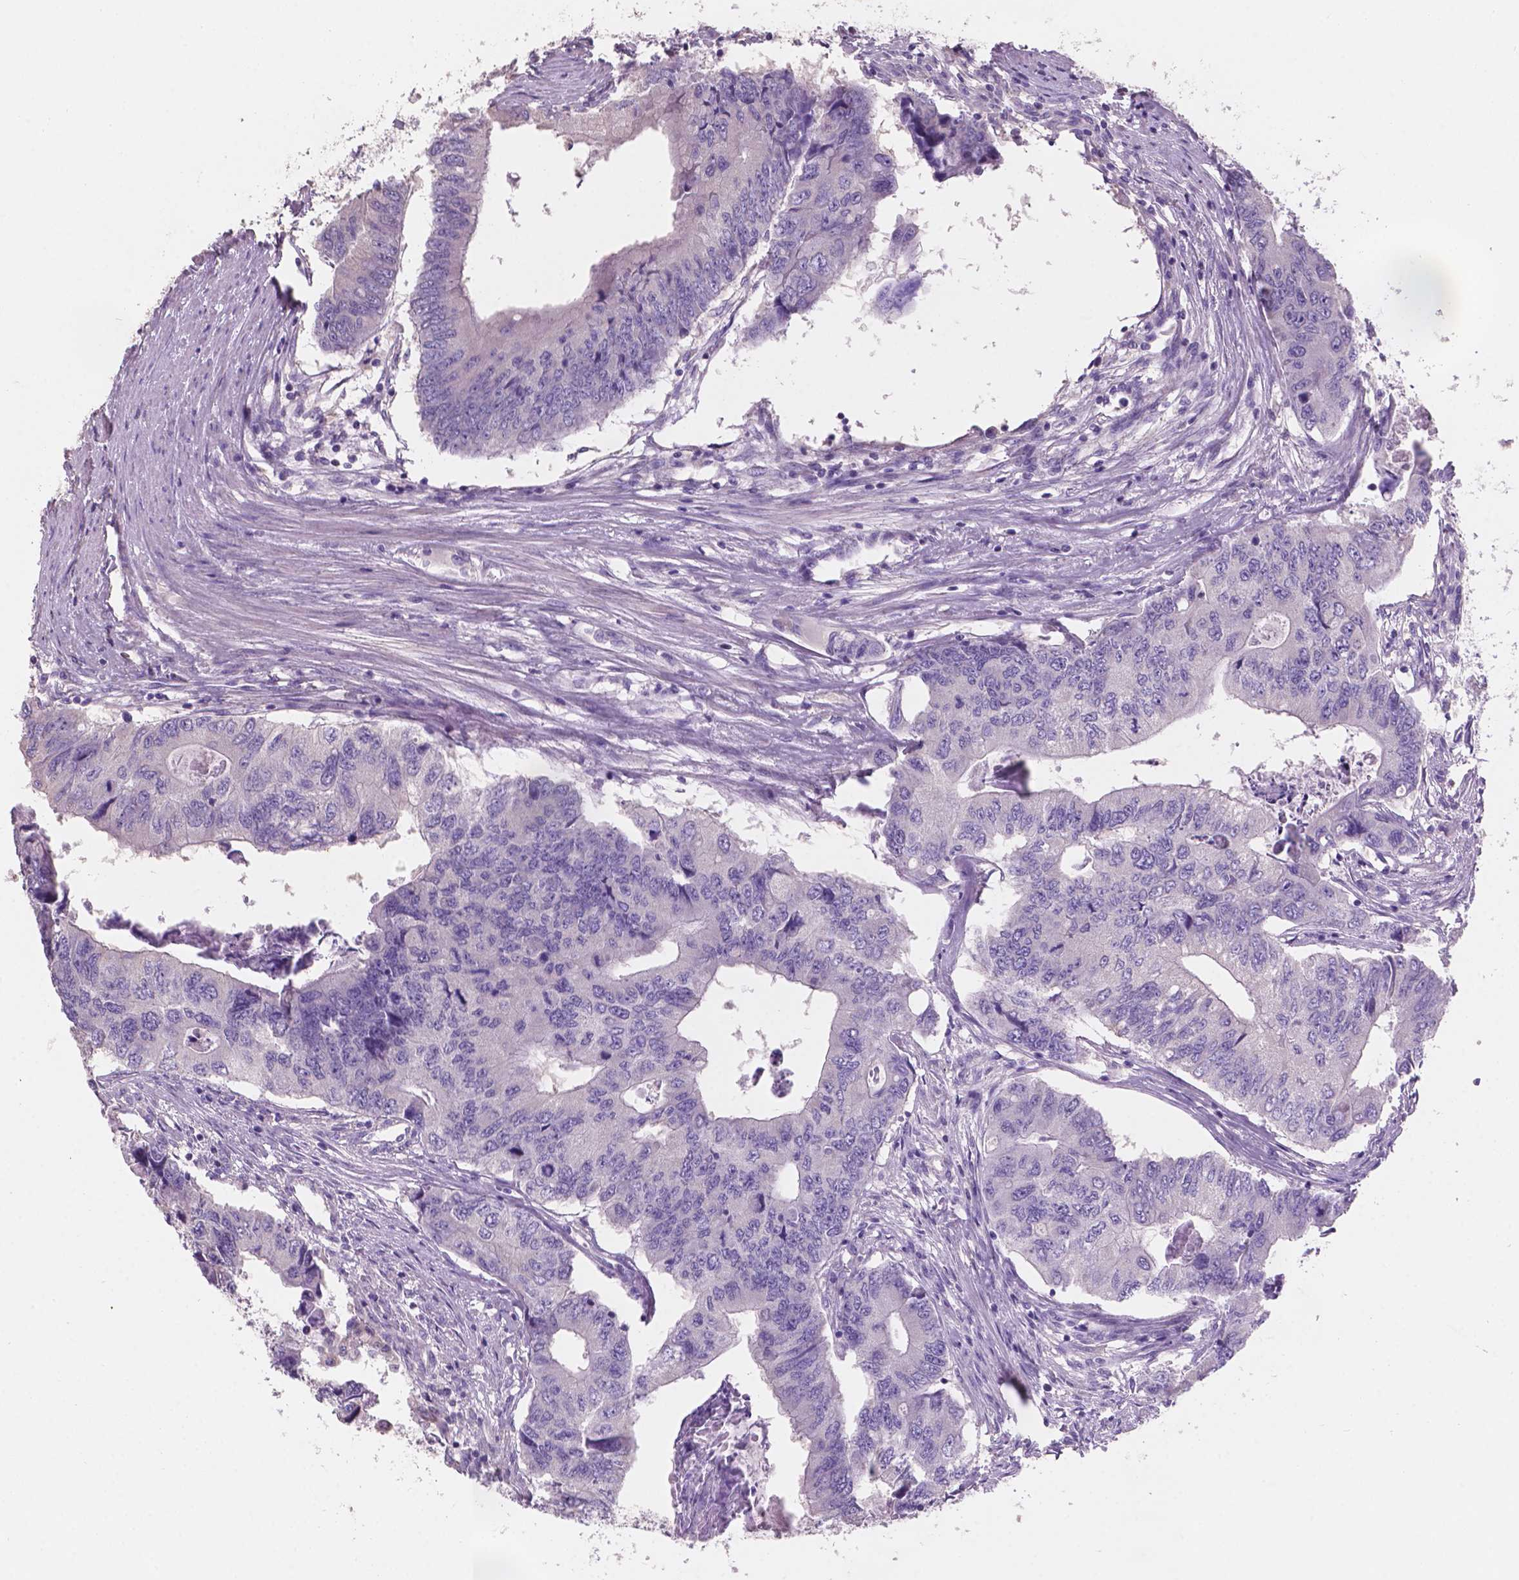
{"staining": {"intensity": "negative", "quantity": "none", "location": "none"}, "tissue": "colorectal cancer", "cell_type": "Tumor cells", "image_type": "cancer", "snomed": [{"axis": "morphology", "description": "Adenocarcinoma, NOS"}, {"axis": "topography", "description": "Colon"}], "caption": "An IHC micrograph of colorectal adenocarcinoma is shown. There is no staining in tumor cells of colorectal adenocarcinoma.", "gene": "SBSN", "patient": {"sex": "male", "age": 53}}